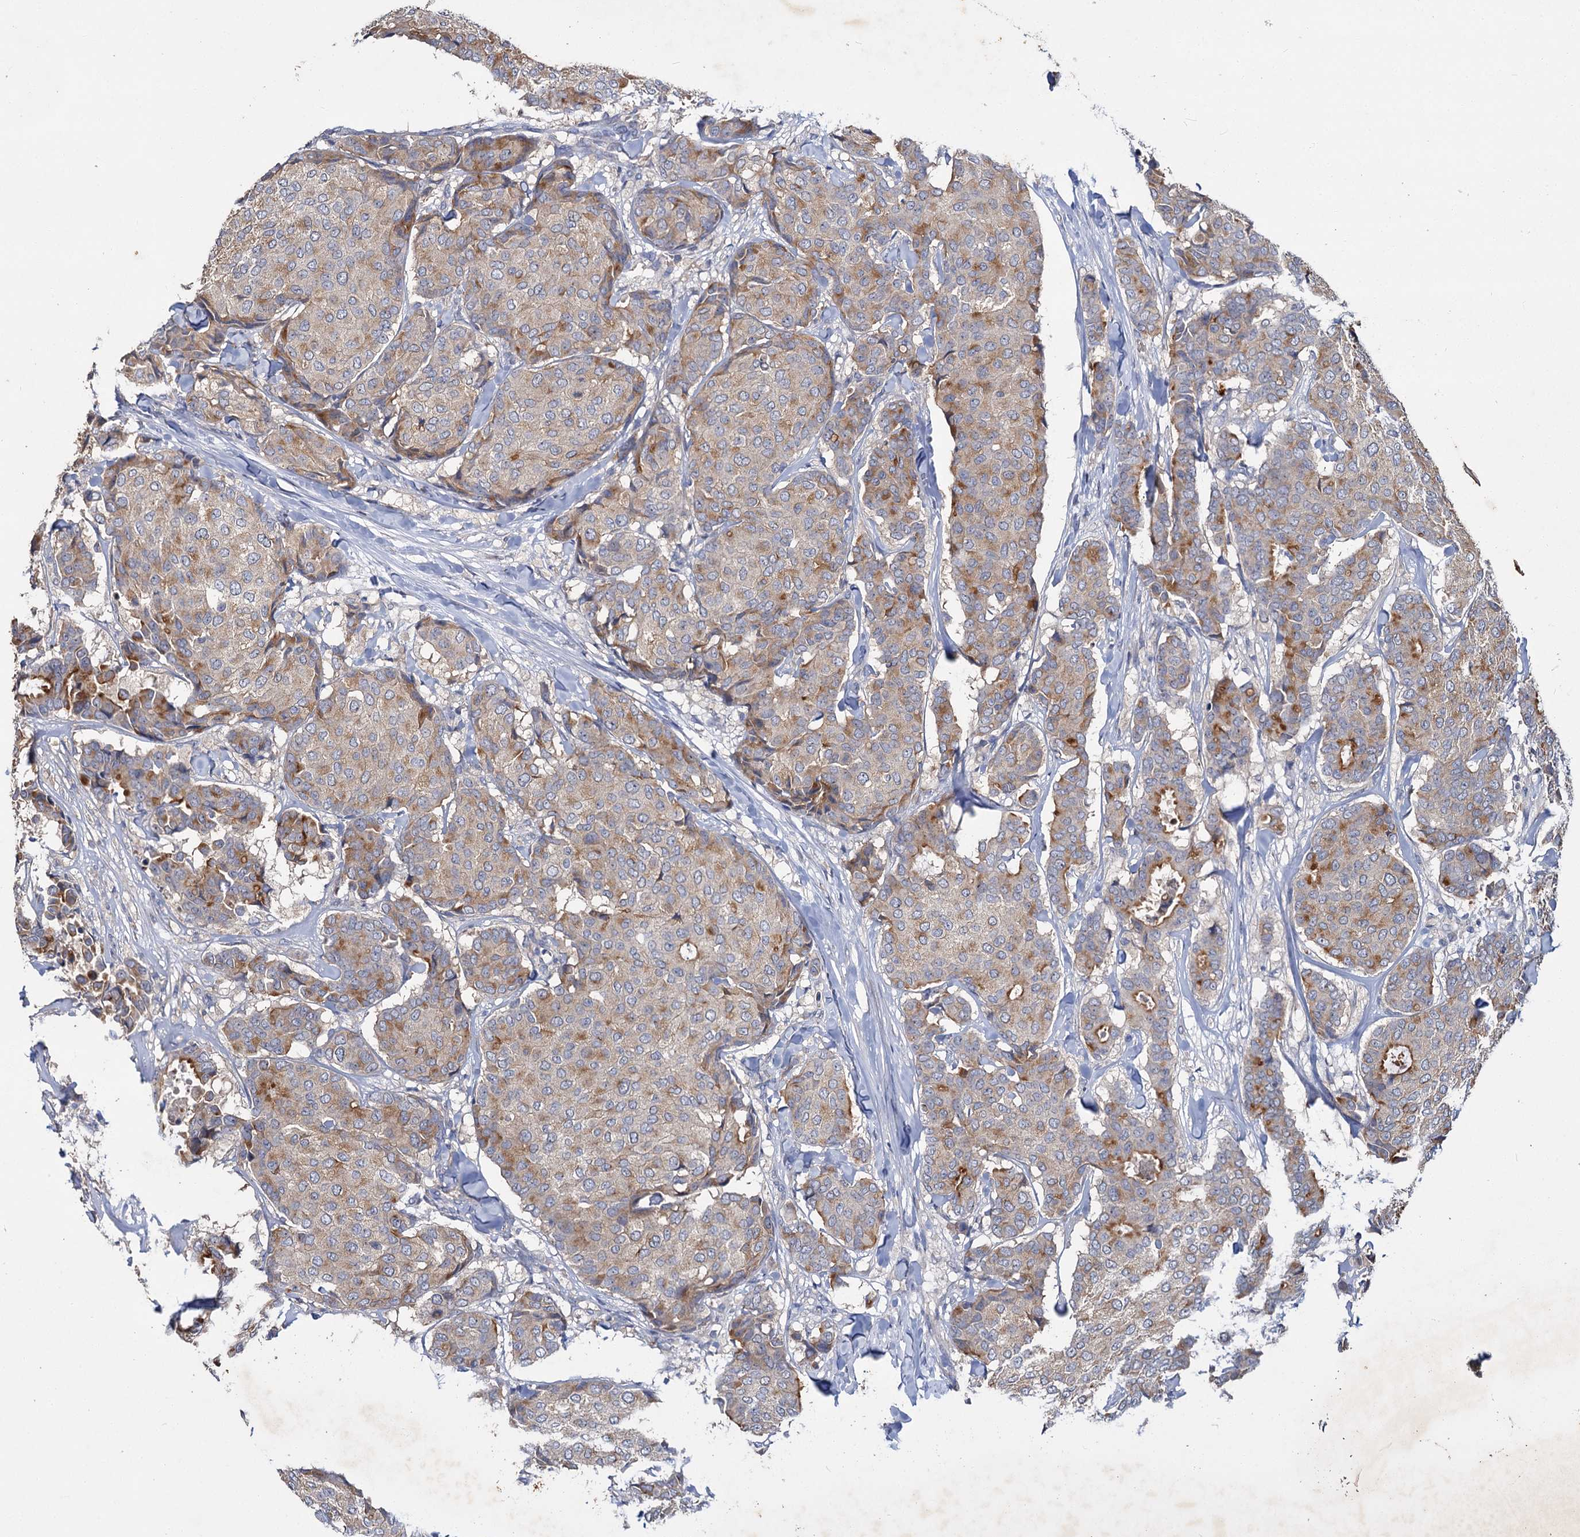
{"staining": {"intensity": "moderate", "quantity": "<25%", "location": "cytoplasmic/membranous"}, "tissue": "breast cancer", "cell_type": "Tumor cells", "image_type": "cancer", "snomed": [{"axis": "morphology", "description": "Duct carcinoma"}, {"axis": "topography", "description": "Breast"}], "caption": "This micrograph displays immunohistochemistry staining of human breast cancer, with low moderate cytoplasmic/membranous expression in approximately <25% of tumor cells.", "gene": "ATP9A", "patient": {"sex": "female", "age": 75}}